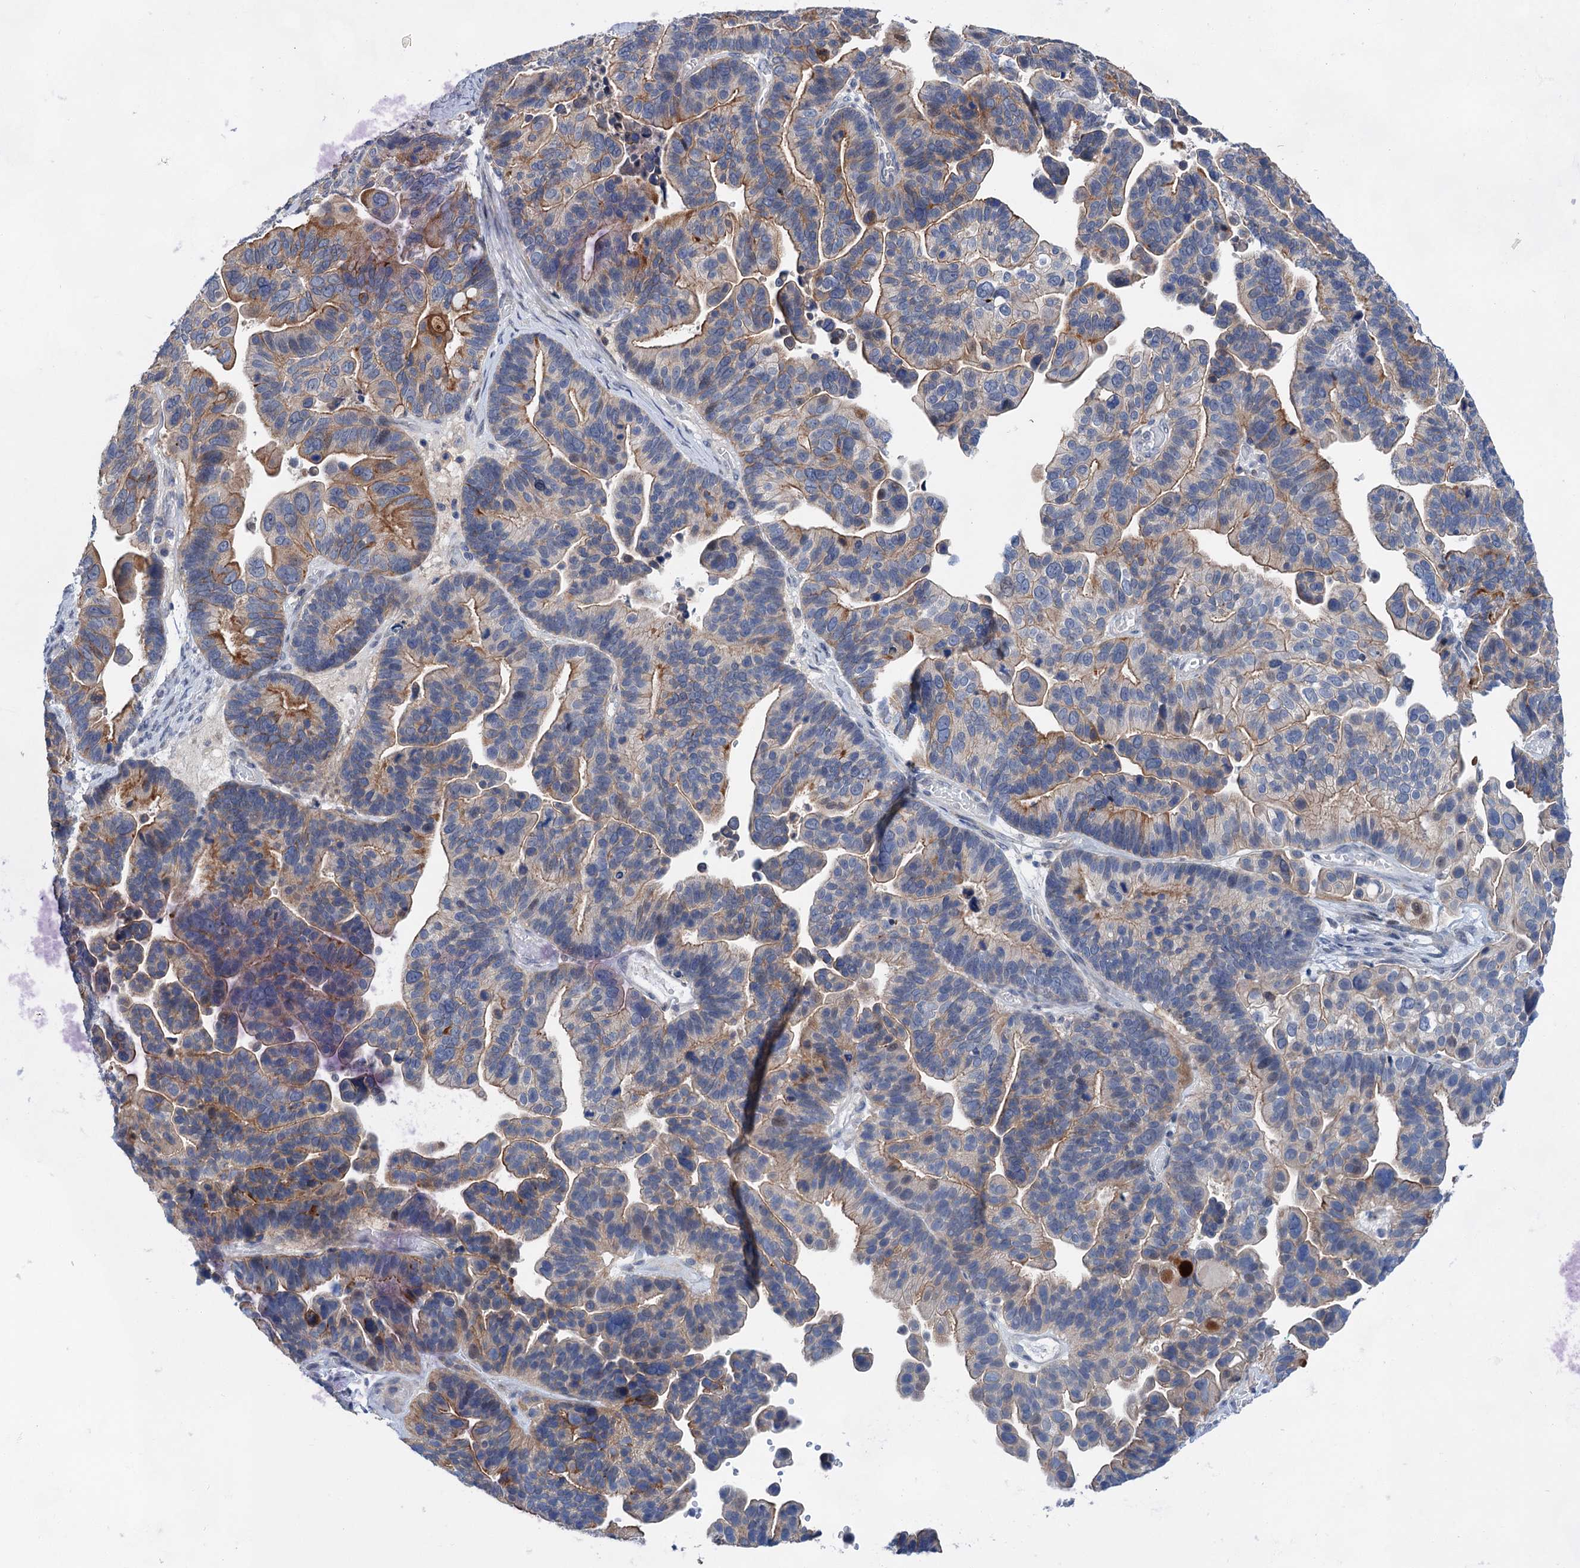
{"staining": {"intensity": "moderate", "quantity": ">75%", "location": "cytoplasmic/membranous"}, "tissue": "ovarian cancer", "cell_type": "Tumor cells", "image_type": "cancer", "snomed": [{"axis": "morphology", "description": "Cystadenocarcinoma, serous, NOS"}, {"axis": "topography", "description": "Ovary"}], "caption": "Ovarian serous cystadenocarcinoma stained for a protein (brown) exhibits moderate cytoplasmic/membranous positive staining in approximately >75% of tumor cells.", "gene": "MORN3", "patient": {"sex": "female", "age": 56}}